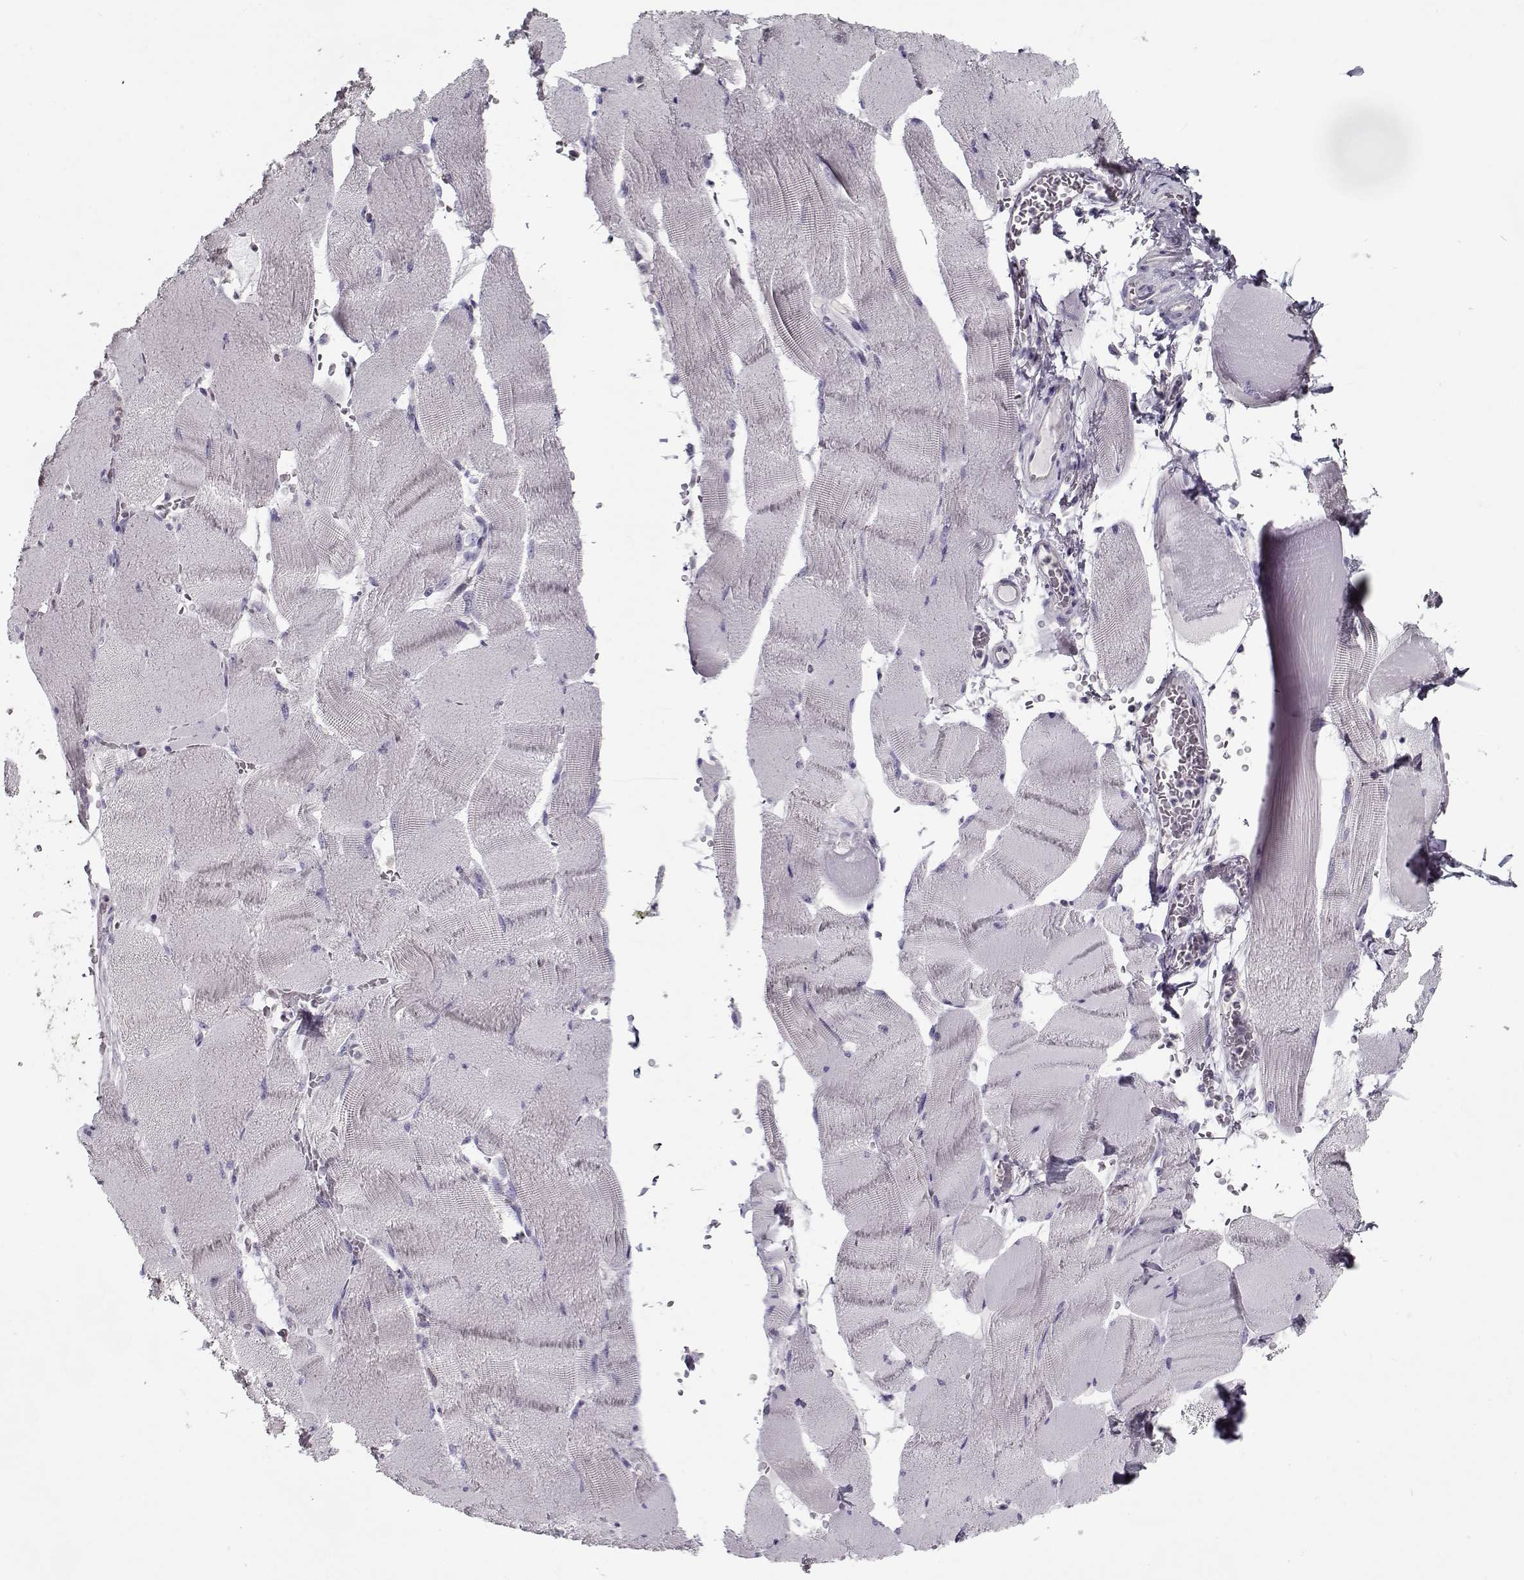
{"staining": {"intensity": "negative", "quantity": "none", "location": "none"}, "tissue": "skeletal muscle", "cell_type": "Myocytes", "image_type": "normal", "snomed": [{"axis": "morphology", "description": "Normal tissue, NOS"}, {"axis": "topography", "description": "Skeletal muscle"}], "caption": "Immunohistochemical staining of benign skeletal muscle reveals no significant staining in myocytes.", "gene": "CCDC136", "patient": {"sex": "male", "age": 56}}